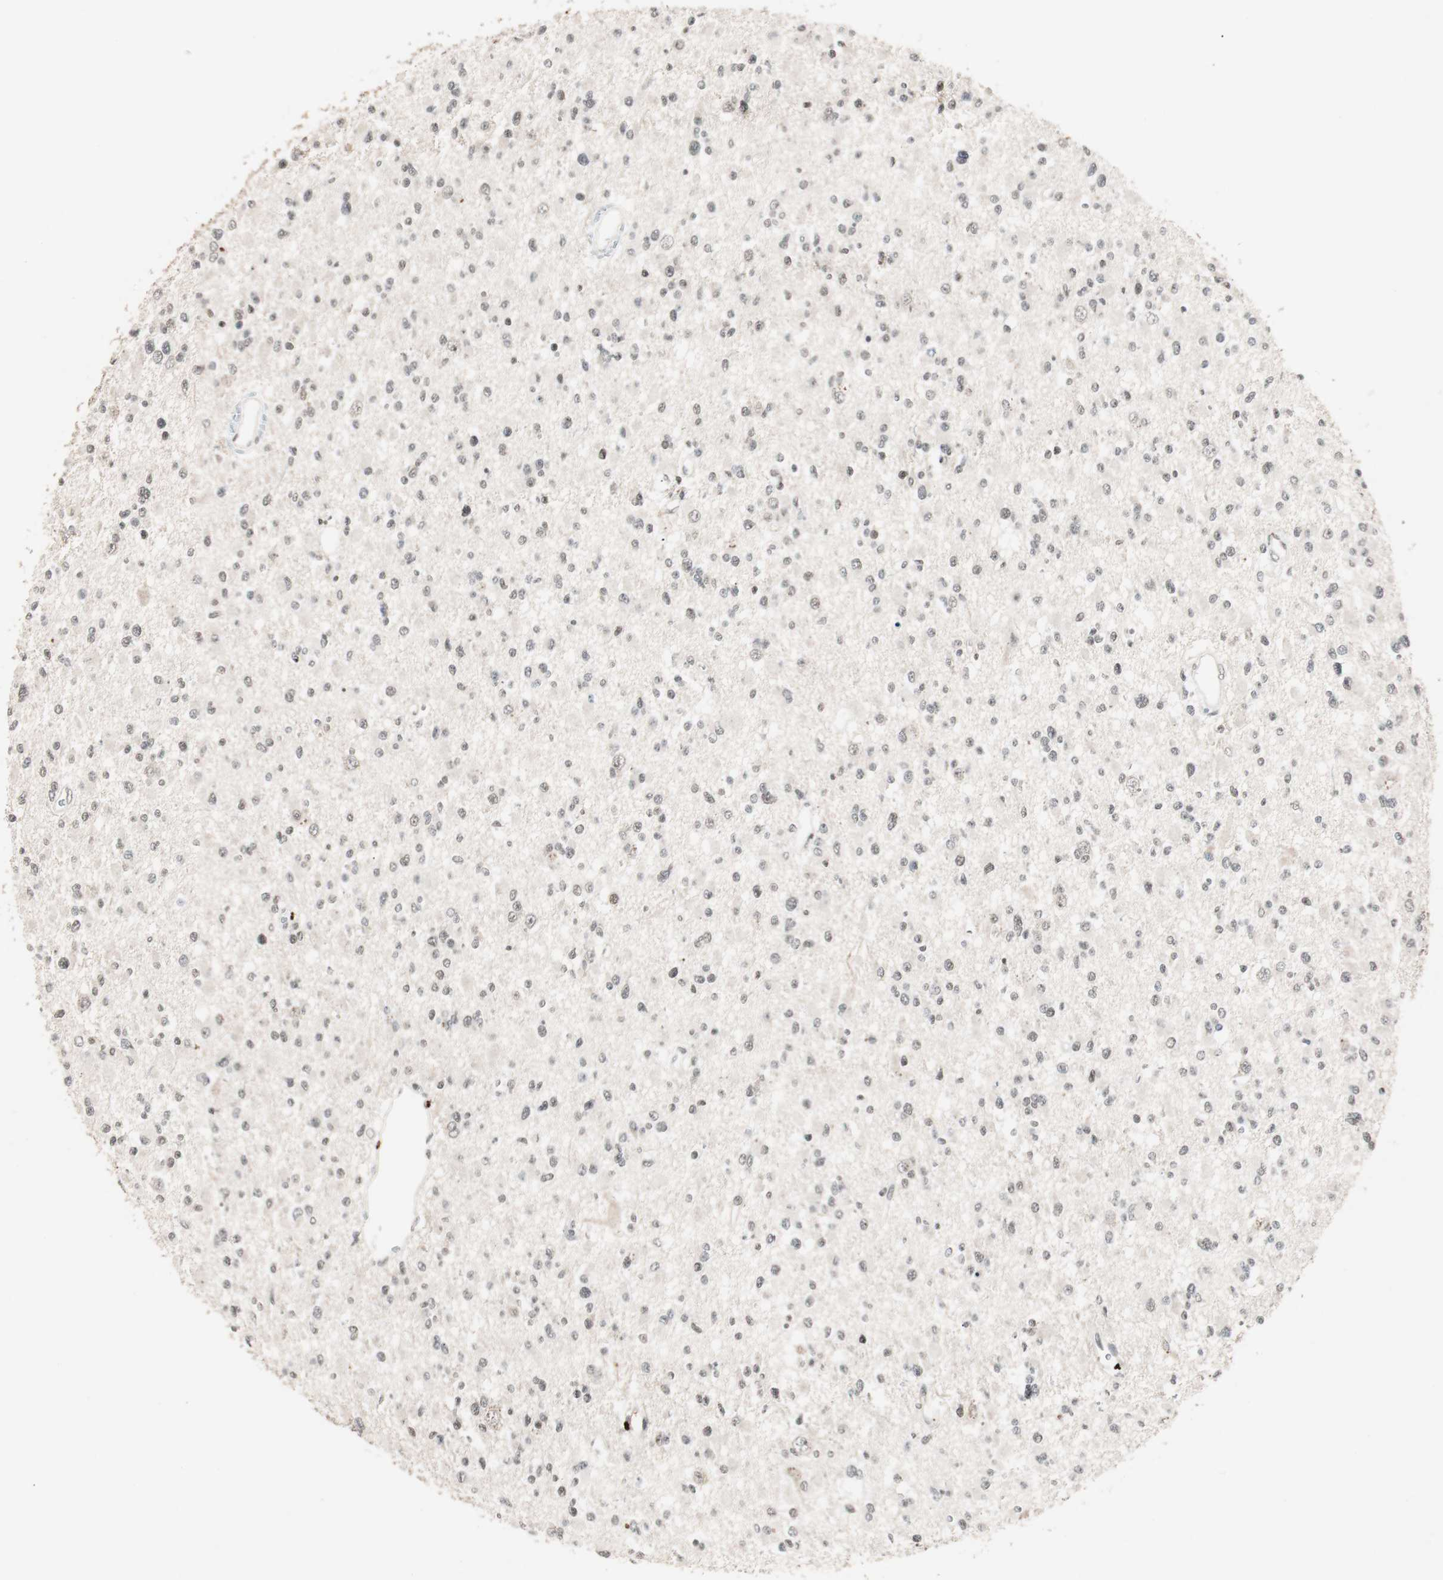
{"staining": {"intensity": "negative", "quantity": "none", "location": "none"}, "tissue": "glioma", "cell_type": "Tumor cells", "image_type": "cancer", "snomed": [{"axis": "morphology", "description": "Glioma, malignant, Low grade"}, {"axis": "topography", "description": "Brain"}], "caption": "Immunohistochemical staining of glioma demonstrates no significant staining in tumor cells.", "gene": "NFRKB", "patient": {"sex": "female", "age": 22}}